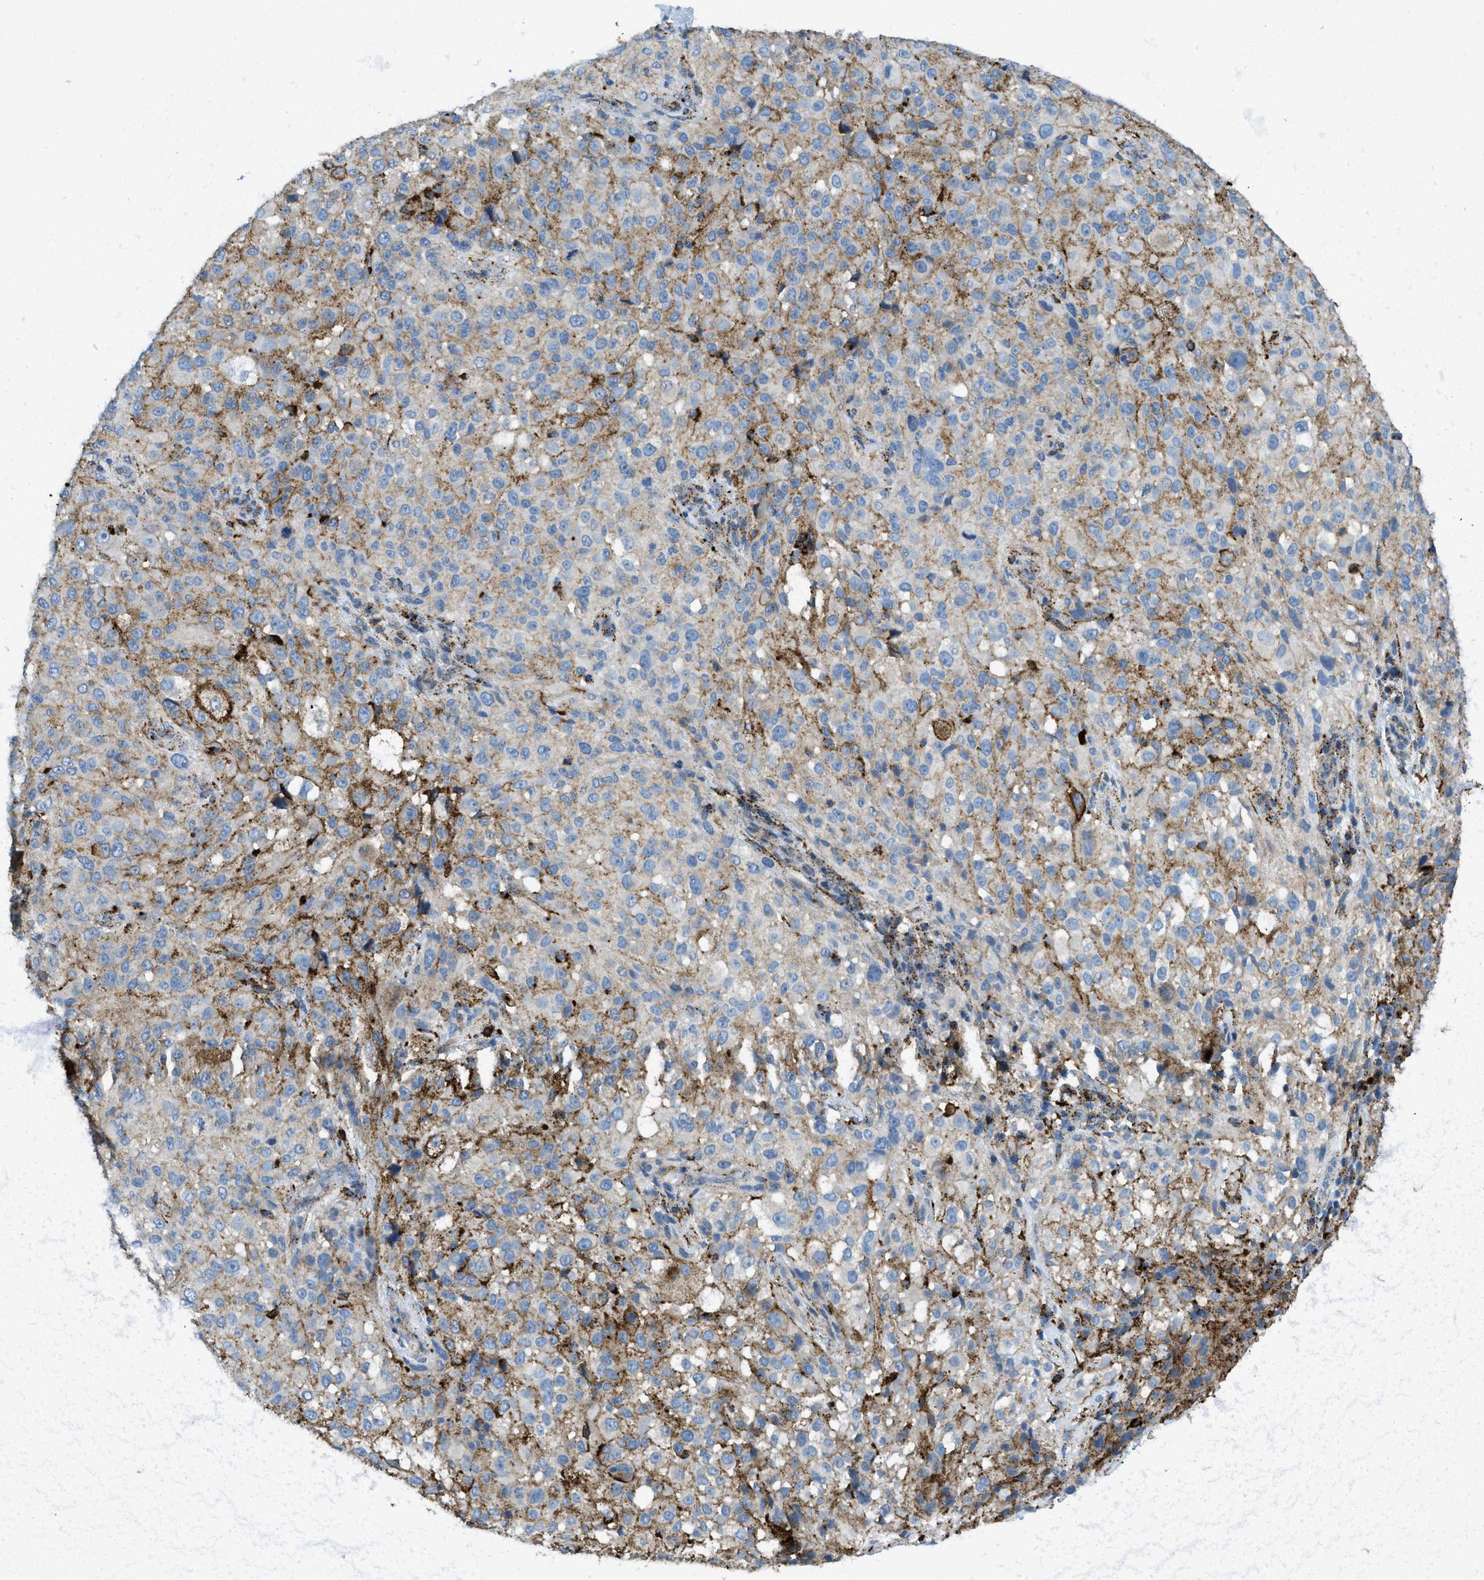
{"staining": {"intensity": "moderate", "quantity": "25%-75%", "location": "cytoplasmic/membranous"}, "tissue": "melanoma", "cell_type": "Tumor cells", "image_type": "cancer", "snomed": [{"axis": "morphology", "description": "Necrosis, NOS"}, {"axis": "morphology", "description": "Malignant melanoma, NOS"}, {"axis": "topography", "description": "Skin"}], "caption": "Immunohistochemical staining of human malignant melanoma displays moderate cytoplasmic/membranous protein positivity in approximately 25%-75% of tumor cells.", "gene": "SCARB2", "patient": {"sex": "female", "age": 87}}